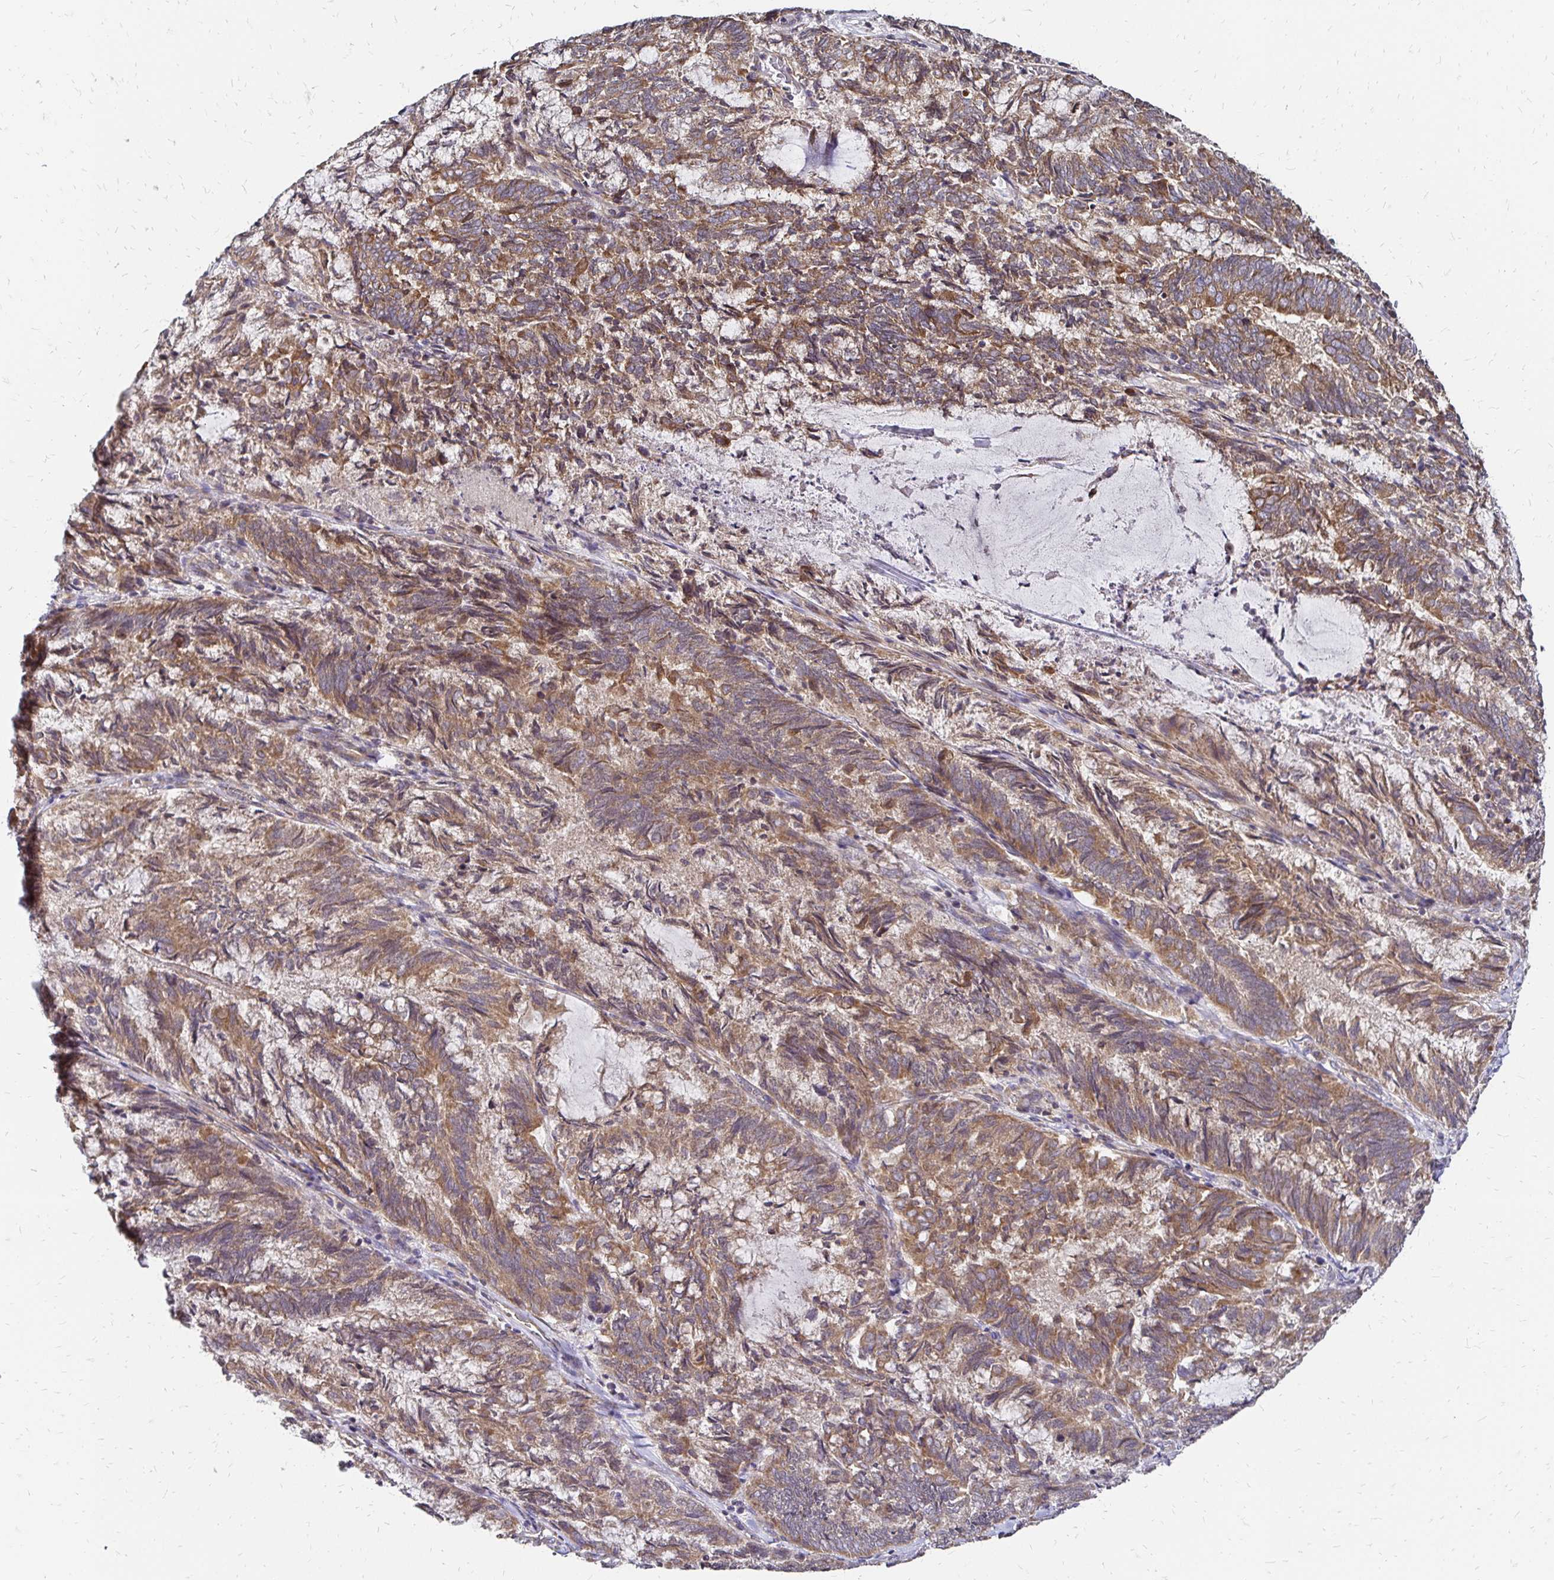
{"staining": {"intensity": "moderate", "quantity": ">75%", "location": "cytoplasmic/membranous"}, "tissue": "endometrial cancer", "cell_type": "Tumor cells", "image_type": "cancer", "snomed": [{"axis": "morphology", "description": "Adenocarcinoma, NOS"}, {"axis": "topography", "description": "Endometrium"}], "caption": "Tumor cells reveal medium levels of moderate cytoplasmic/membranous expression in about >75% of cells in adenocarcinoma (endometrial). Immunohistochemistry (ihc) stains the protein in brown and the nuclei are stained blue.", "gene": "ZW10", "patient": {"sex": "female", "age": 80}}